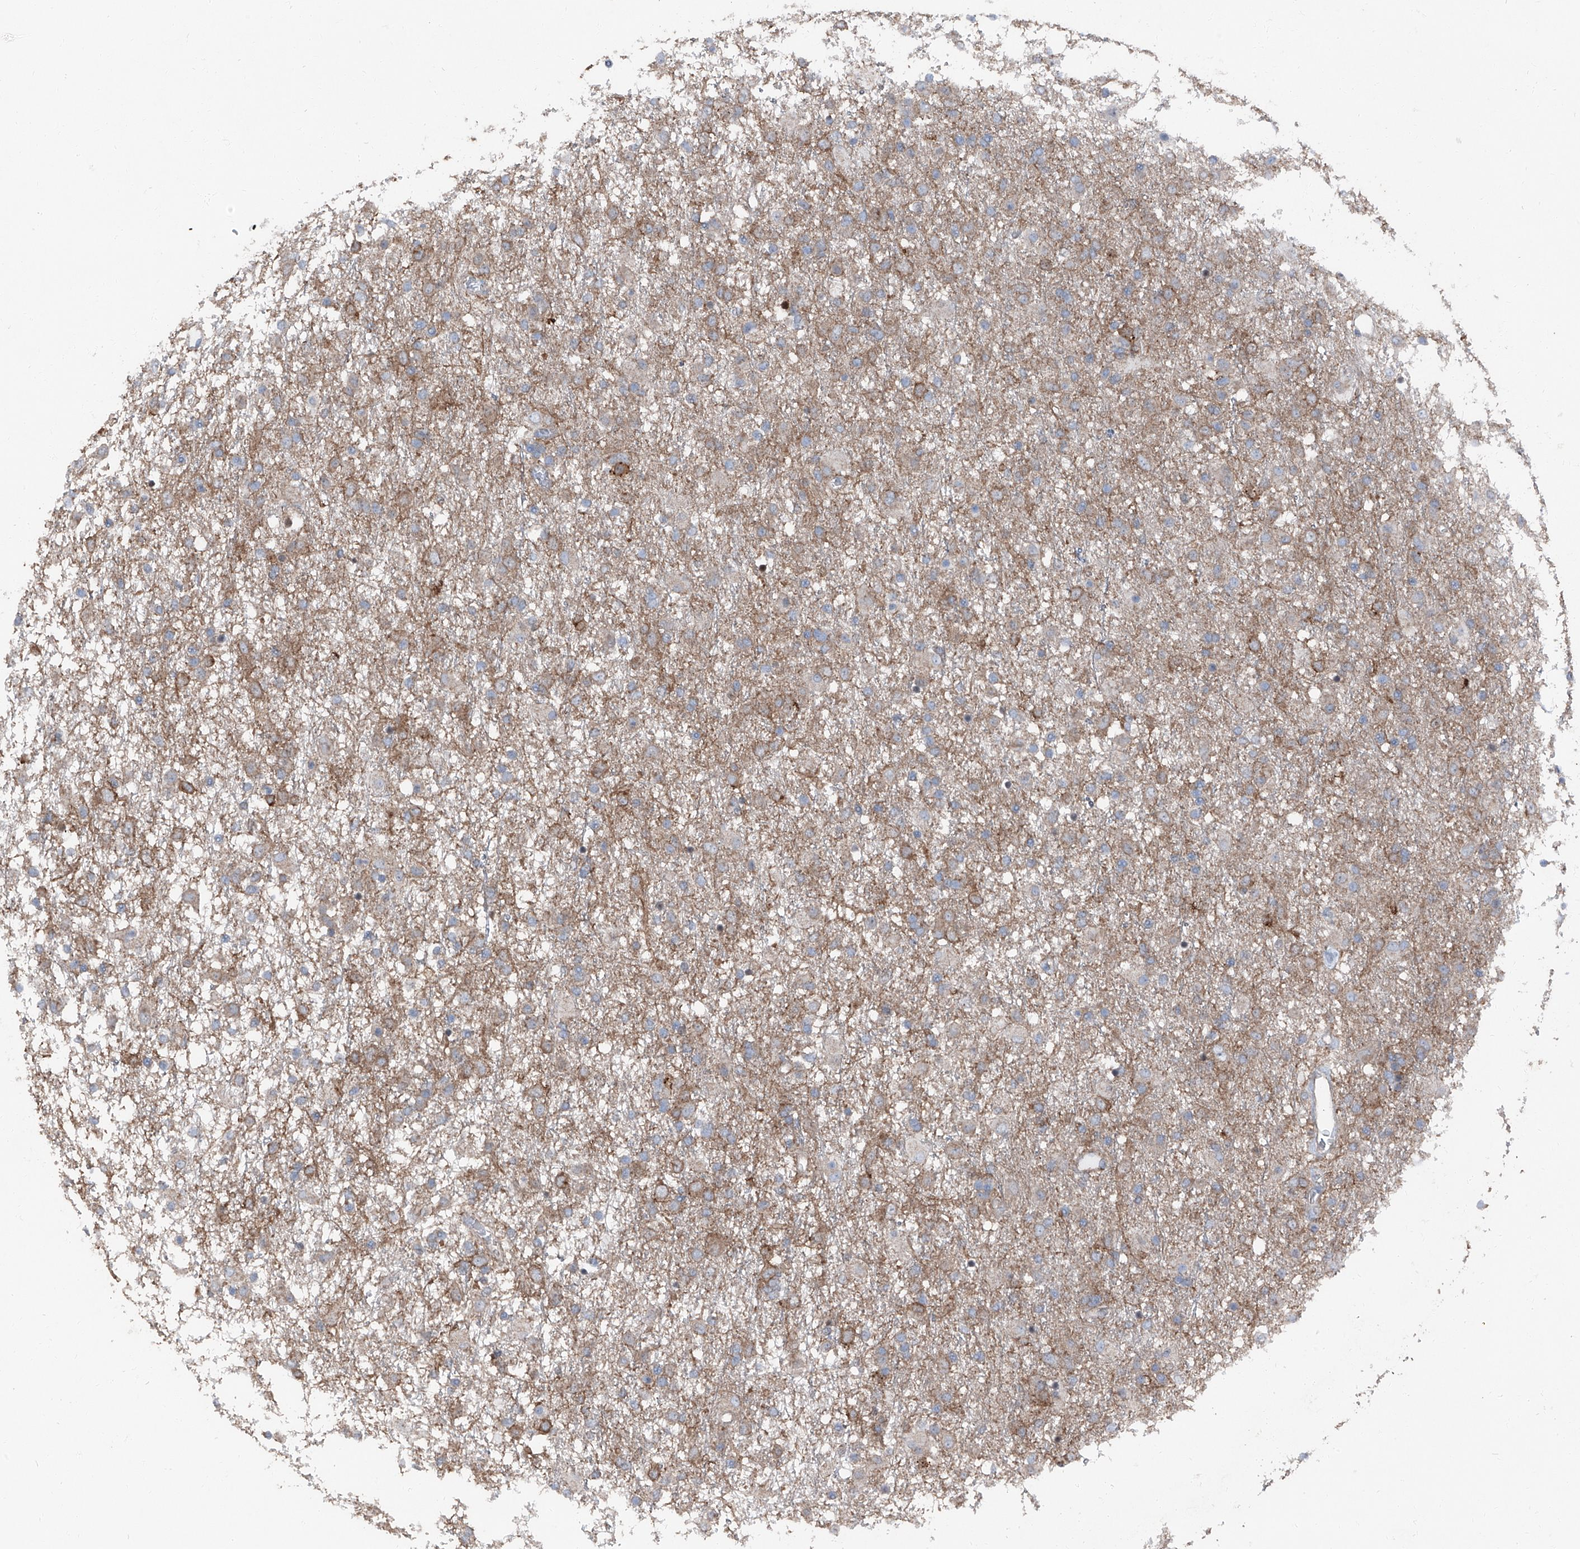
{"staining": {"intensity": "moderate", "quantity": "<25%", "location": "cytoplasmic/membranous"}, "tissue": "glioma", "cell_type": "Tumor cells", "image_type": "cancer", "snomed": [{"axis": "morphology", "description": "Glioma, malignant, Low grade"}, {"axis": "topography", "description": "Brain"}], "caption": "This is a photomicrograph of IHC staining of glioma, which shows moderate expression in the cytoplasmic/membranous of tumor cells.", "gene": "GPR142", "patient": {"sex": "male", "age": 65}}